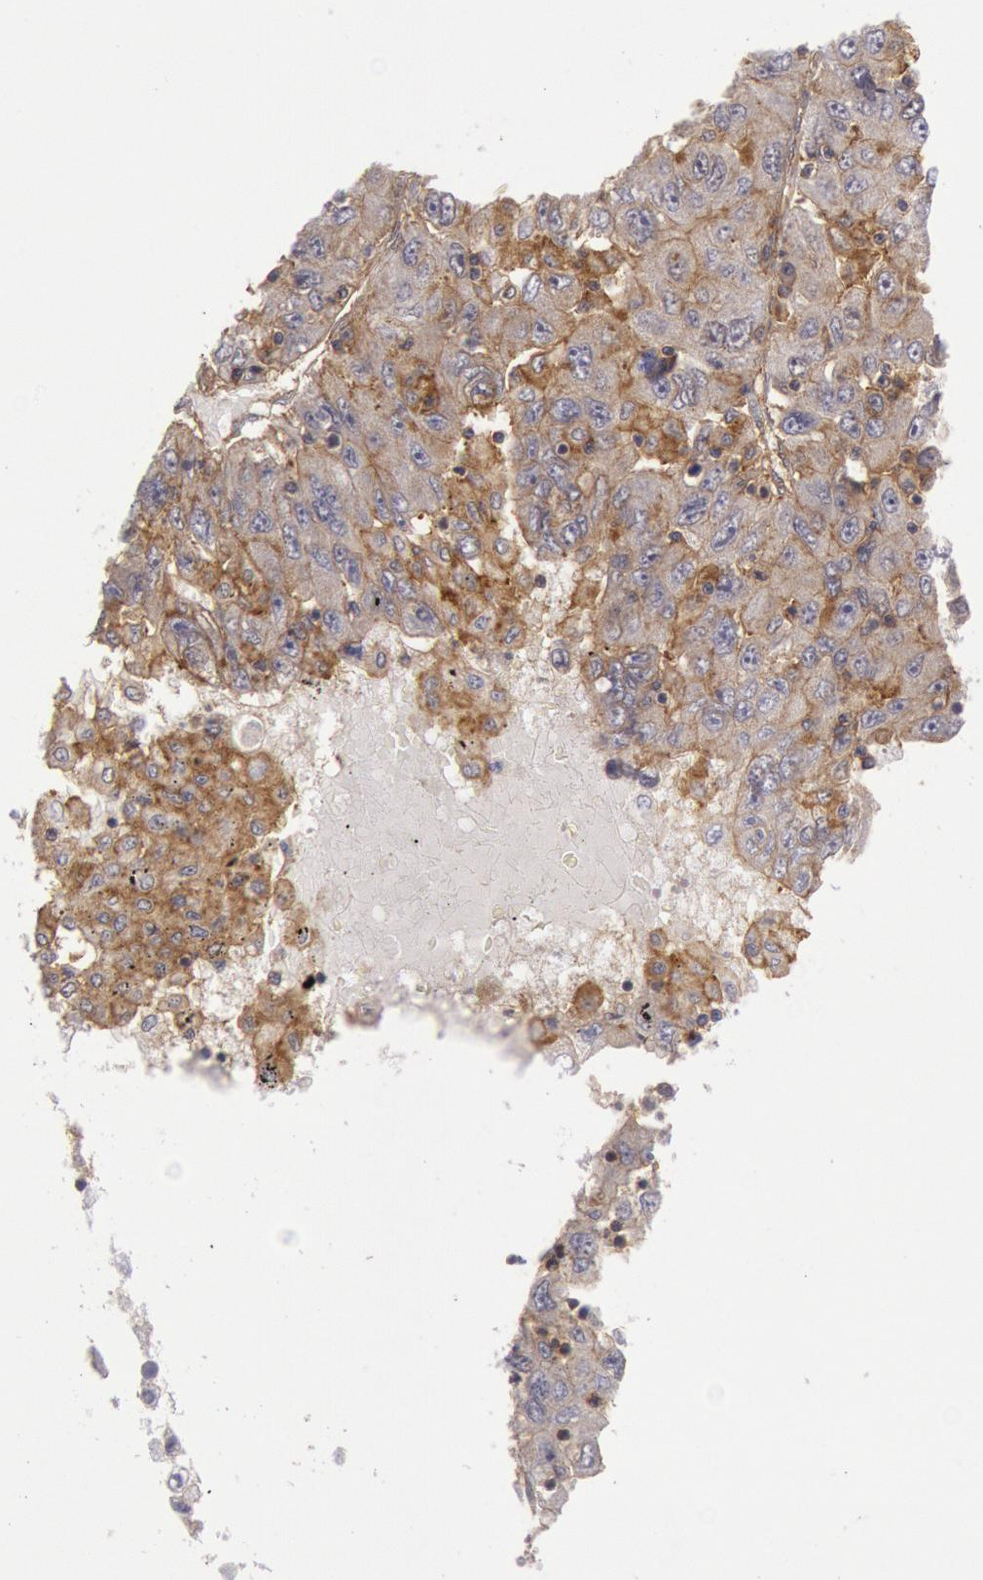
{"staining": {"intensity": "moderate", "quantity": ">75%", "location": "cytoplasmic/membranous"}, "tissue": "liver cancer", "cell_type": "Tumor cells", "image_type": "cancer", "snomed": [{"axis": "morphology", "description": "Carcinoma, Hepatocellular, NOS"}, {"axis": "topography", "description": "Liver"}], "caption": "There is medium levels of moderate cytoplasmic/membranous expression in tumor cells of liver cancer (hepatocellular carcinoma), as demonstrated by immunohistochemical staining (brown color).", "gene": "STX4", "patient": {"sex": "male", "age": 49}}